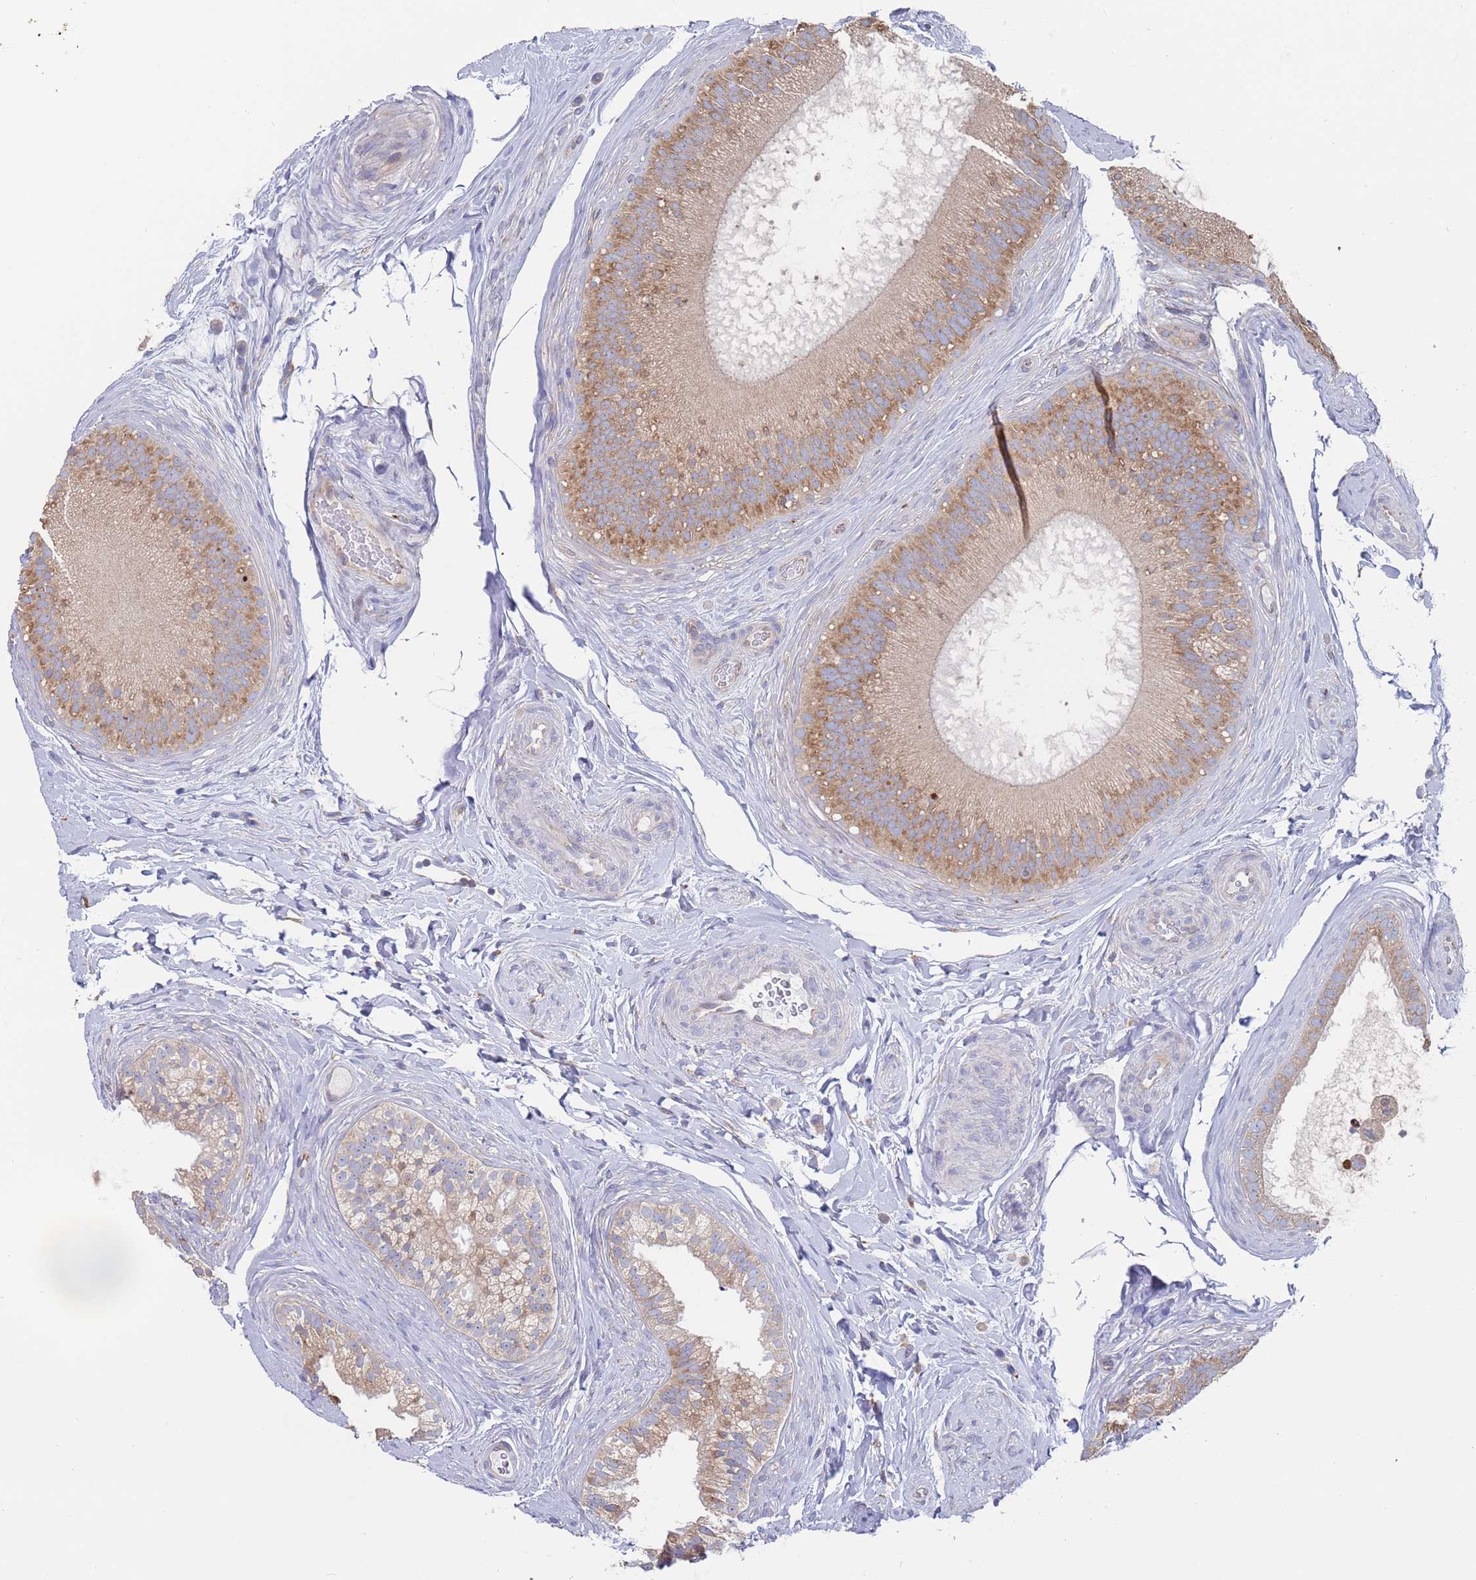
{"staining": {"intensity": "moderate", "quantity": "25%-75%", "location": "cytoplasmic/membranous"}, "tissue": "epididymis", "cell_type": "Glandular cells", "image_type": "normal", "snomed": [{"axis": "morphology", "description": "Normal tissue, NOS"}, {"axis": "topography", "description": "Epididymis"}], "caption": "A high-resolution photomicrograph shows immunohistochemistry (IHC) staining of unremarkable epididymis, which shows moderate cytoplasmic/membranous staining in about 25%-75% of glandular cells. The protein of interest is stained brown, and the nuclei are stained in blue (DAB IHC with brightfield microscopy, high magnification).", "gene": "ENSG00000286098", "patient": {"sex": "male", "age": 45}}